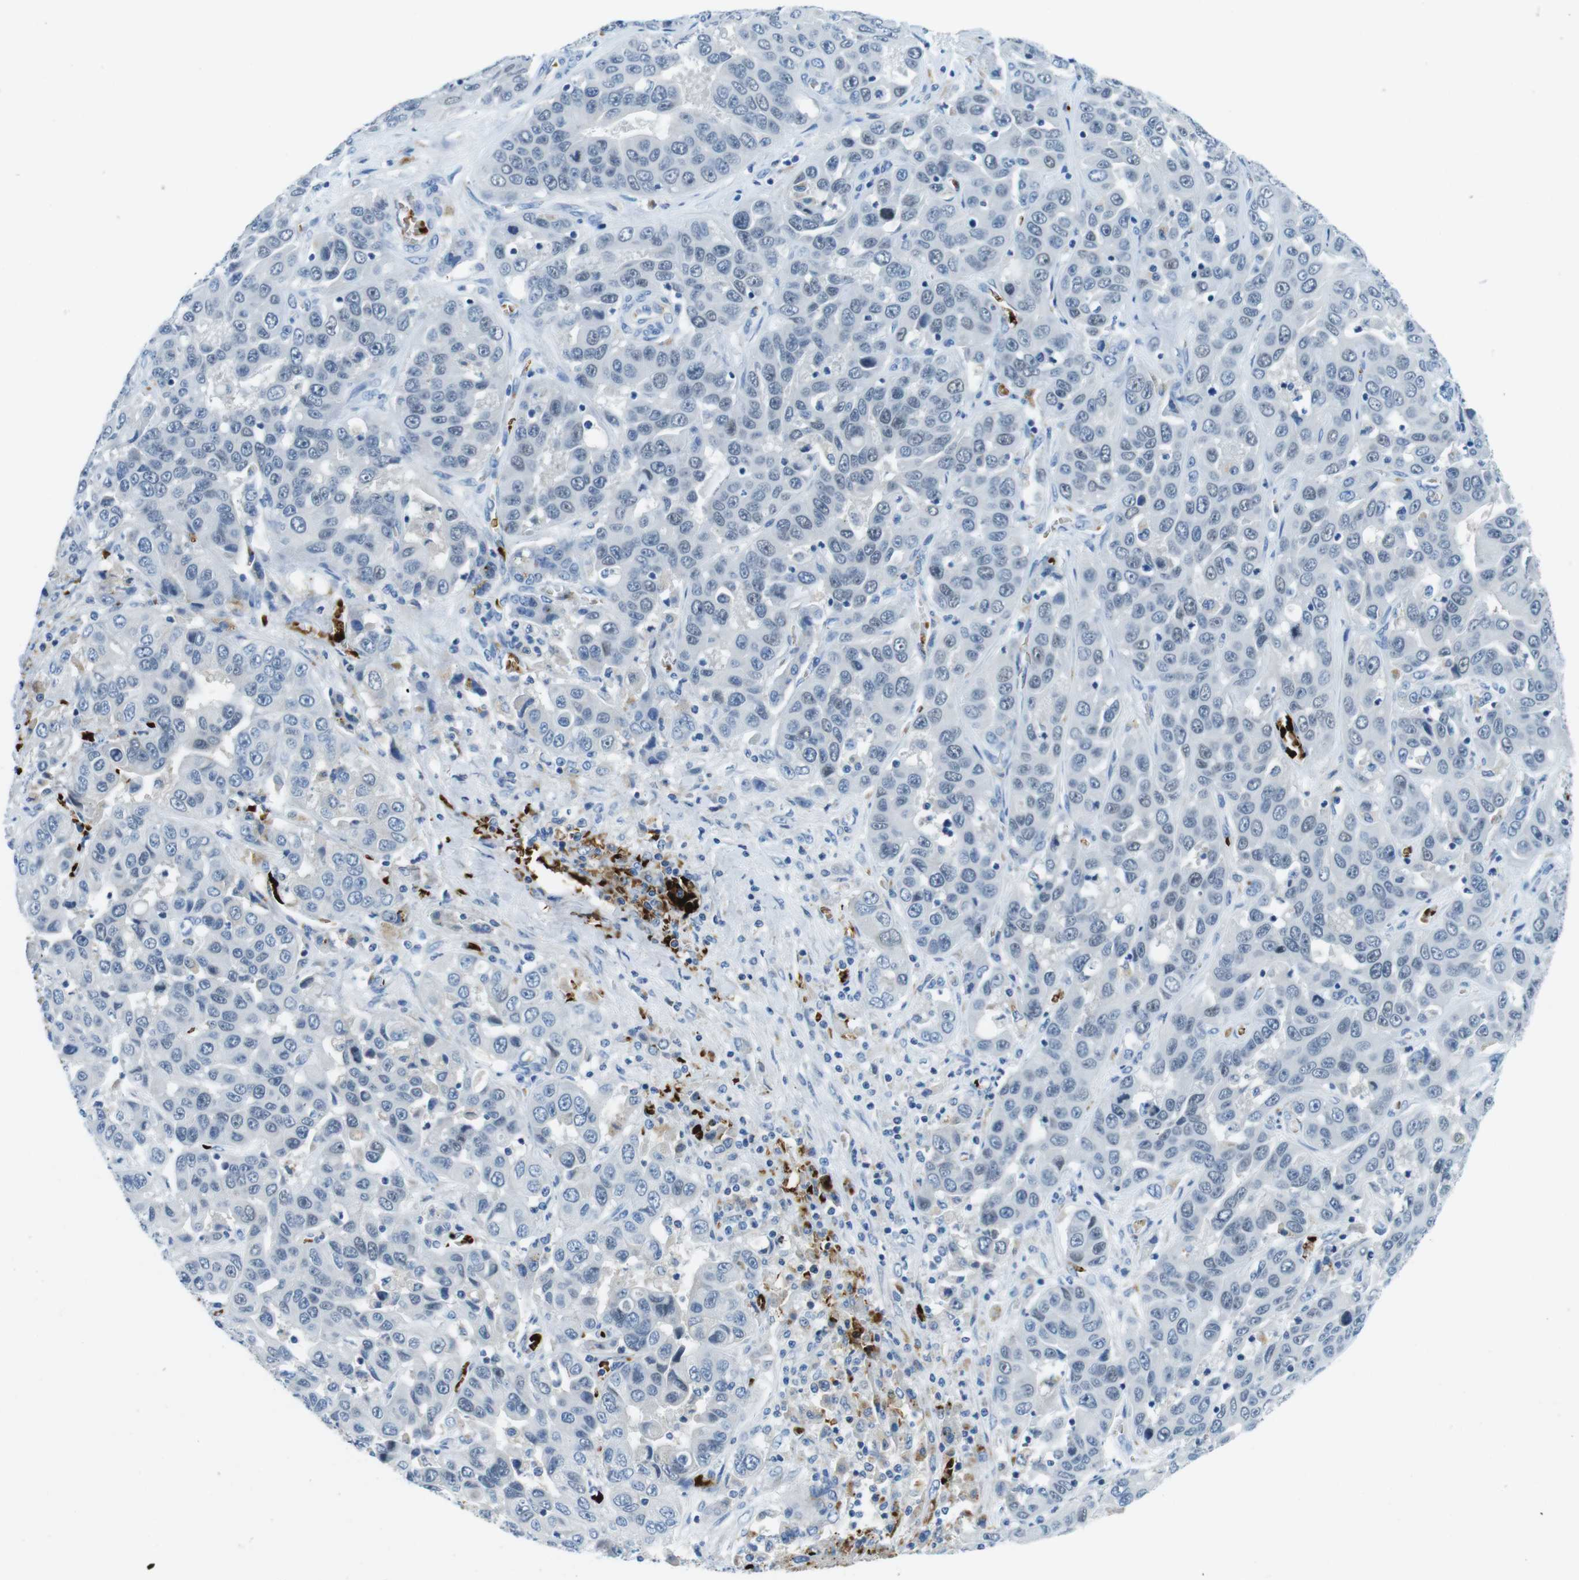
{"staining": {"intensity": "negative", "quantity": "none", "location": "none"}, "tissue": "liver cancer", "cell_type": "Tumor cells", "image_type": "cancer", "snomed": [{"axis": "morphology", "description": "Cholangiocarcinoma"}, {"axis": "topography", "description": "Liver"}], "caption": "Liver cholangiocarcinoma was stained to show a protein in brown. There is no significant staining in tumor cells. Brightfield microscopy of IHC stained with DAB (3,3'-diaminobenzidine) (brown) and hematoxylin (blue), captured at high magnification.", "gene": "TFAP2C", "patient": {"sex": "female", "age": 52}}